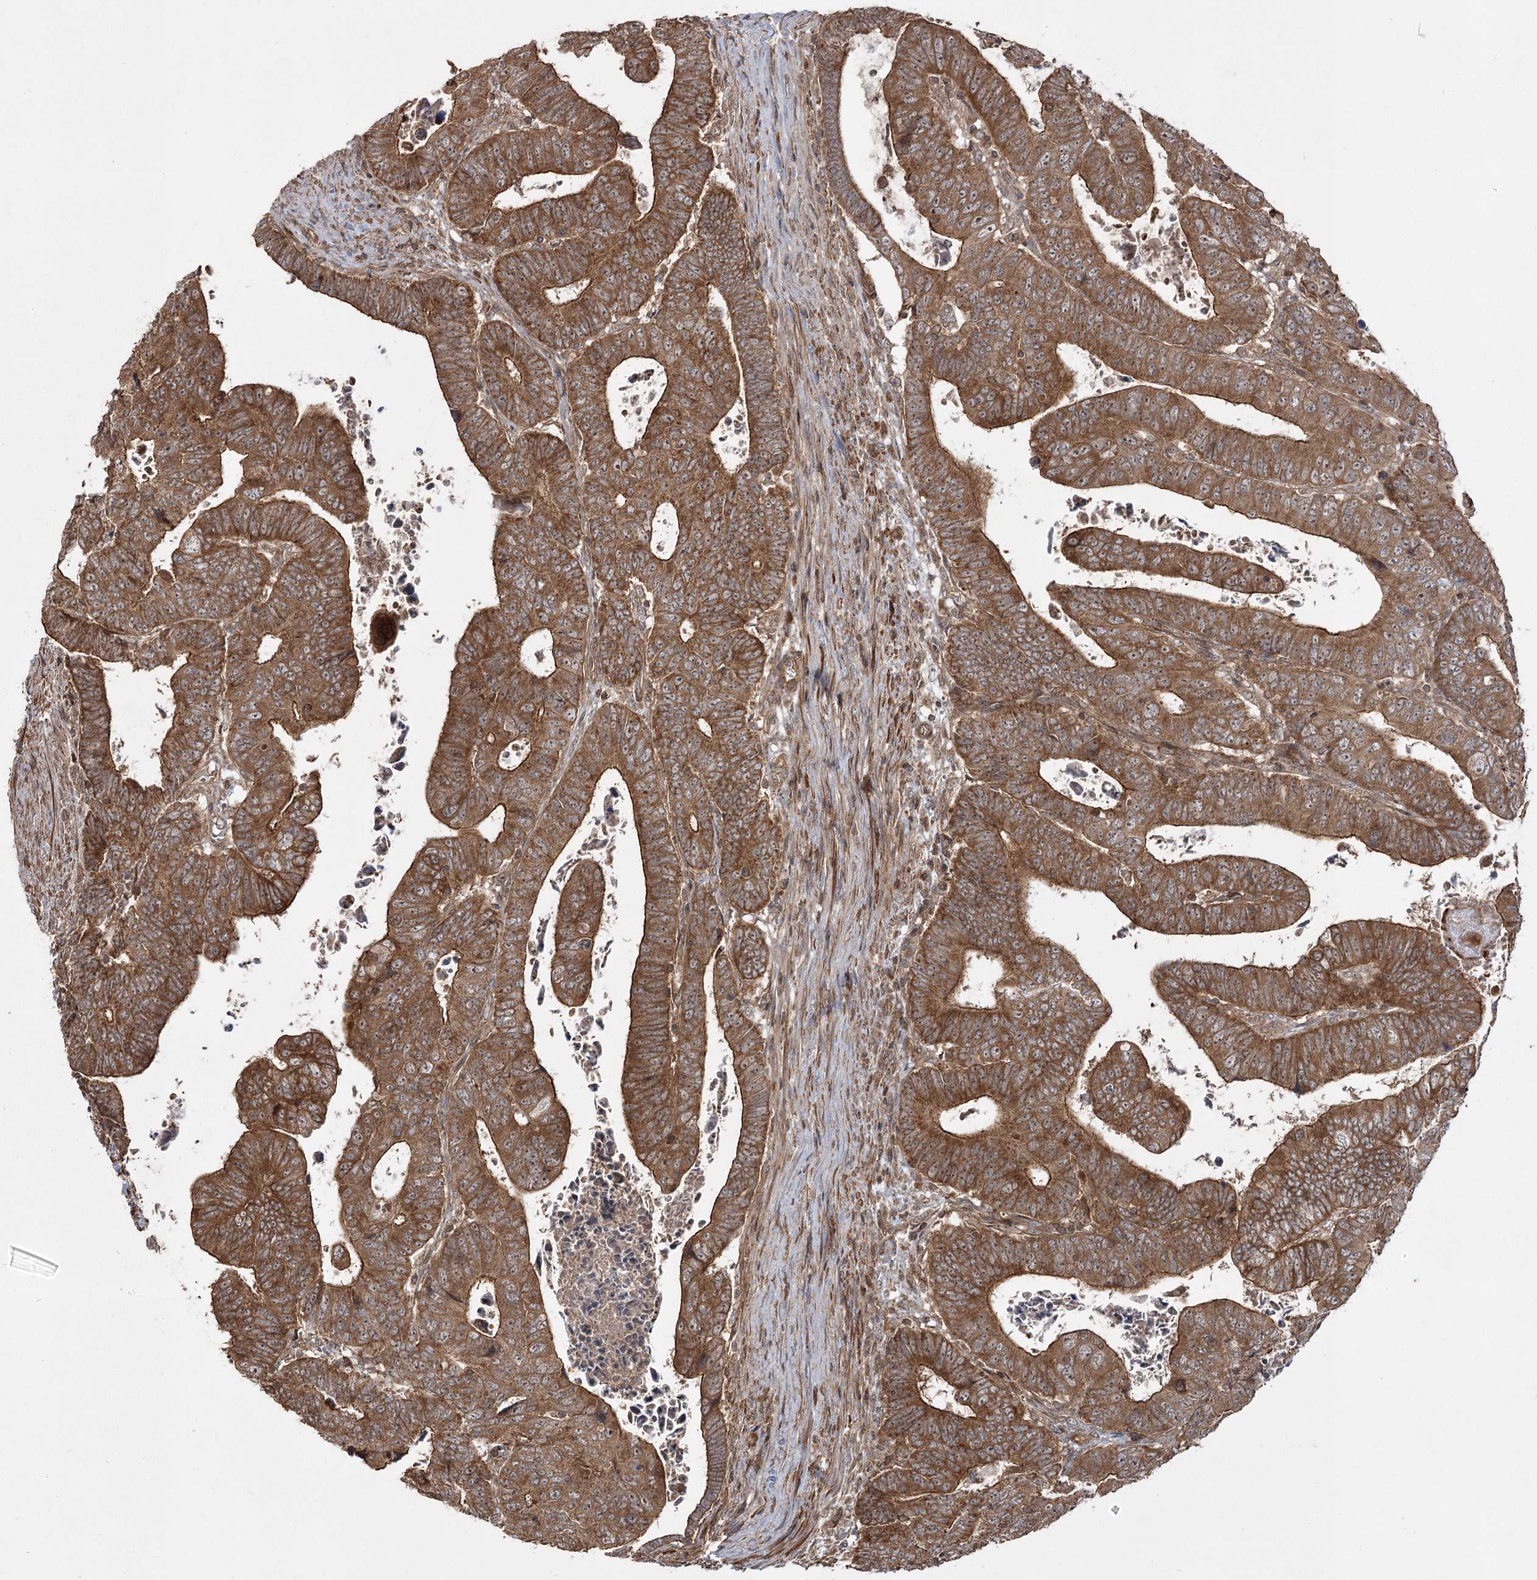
{"staining": {"intensity": "strong", "quantity": ">75%", "location": "cytoplasmic/membranous"}, "tissue": "colorectal cancer", "cell_type": "Tumor cells", "image_type": "cancer", "snomed": [{"axis": "morphology", "description": "Normal tissue, NOS"}, {"axis": "morphology", "description": "Adenocarcinoma, NOS"}, {"axis": "topography", "description": "Rectum"}], "caption": "Immunohistochemistry (IHC) photomicrograph of adenocarcinoma (colorectal) stained for a protein (brown), which demonstrates high levels of strong cytoplasmic/membranous expression in about >75% of tumor cells.", "gene": "CPLANE1", "patient": {"sex": "female", "age": 65}}